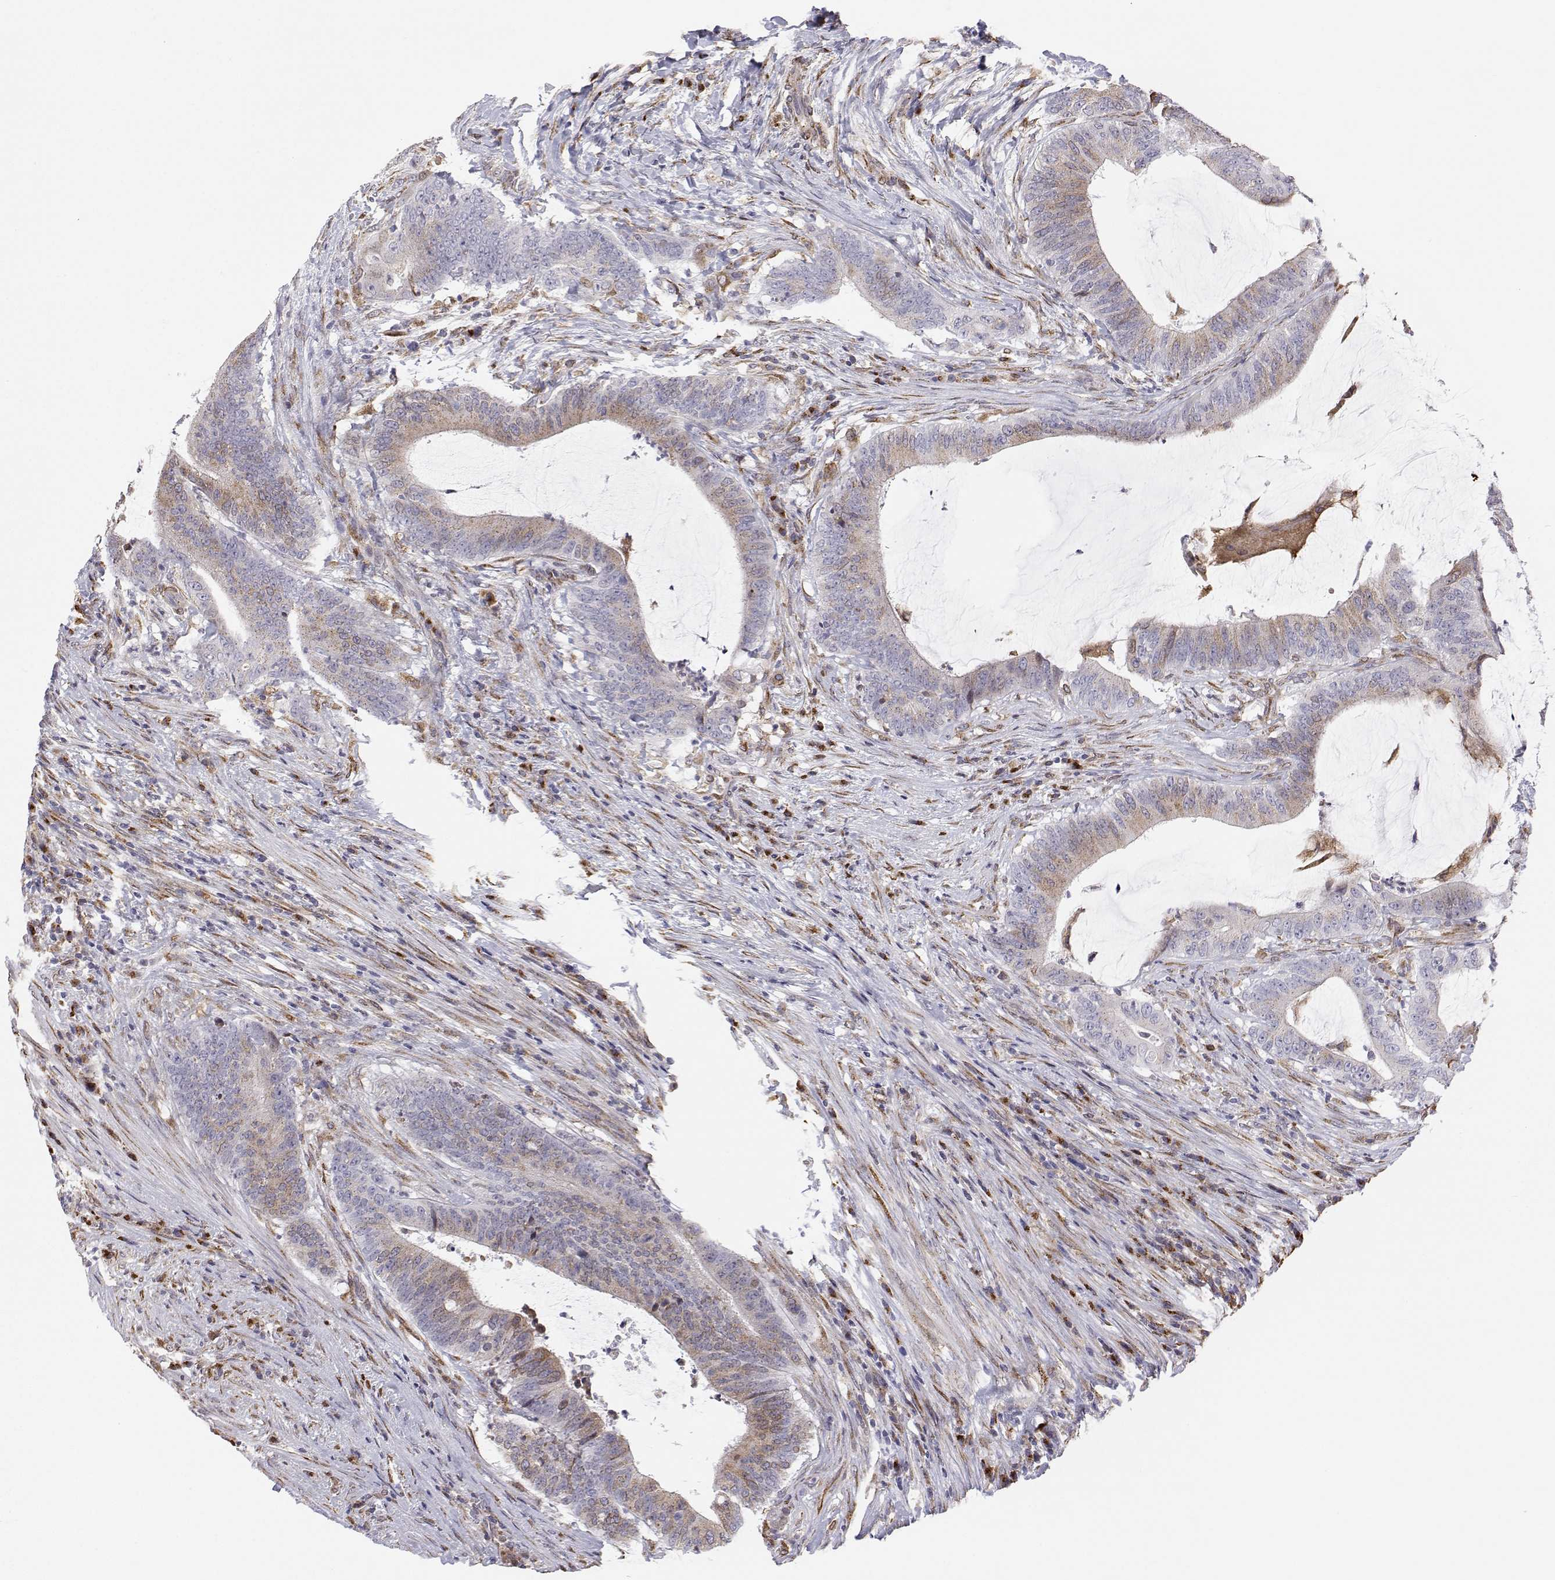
{"staining": {"intensity": "weak", "quantity": ">75%", "location": "cytoplasmic/membranous"}, "tissue": "colorectal cancer", "cell_type": "Tumor cells", "image_type": "cancer", "snomed": [{"axis": "morphology", "description": "Adenocarcinoma, NOS"}, {"axis": "topography", "description": "Colon"}], "caption": "Tumor cells display low levels of weak cytoplasmic/membranous positivity in approximately >75% of cells in human adenocarcinoma (colorectal).", "gene": "STARD13", "patient": {"sex": "female", "age": 43}}